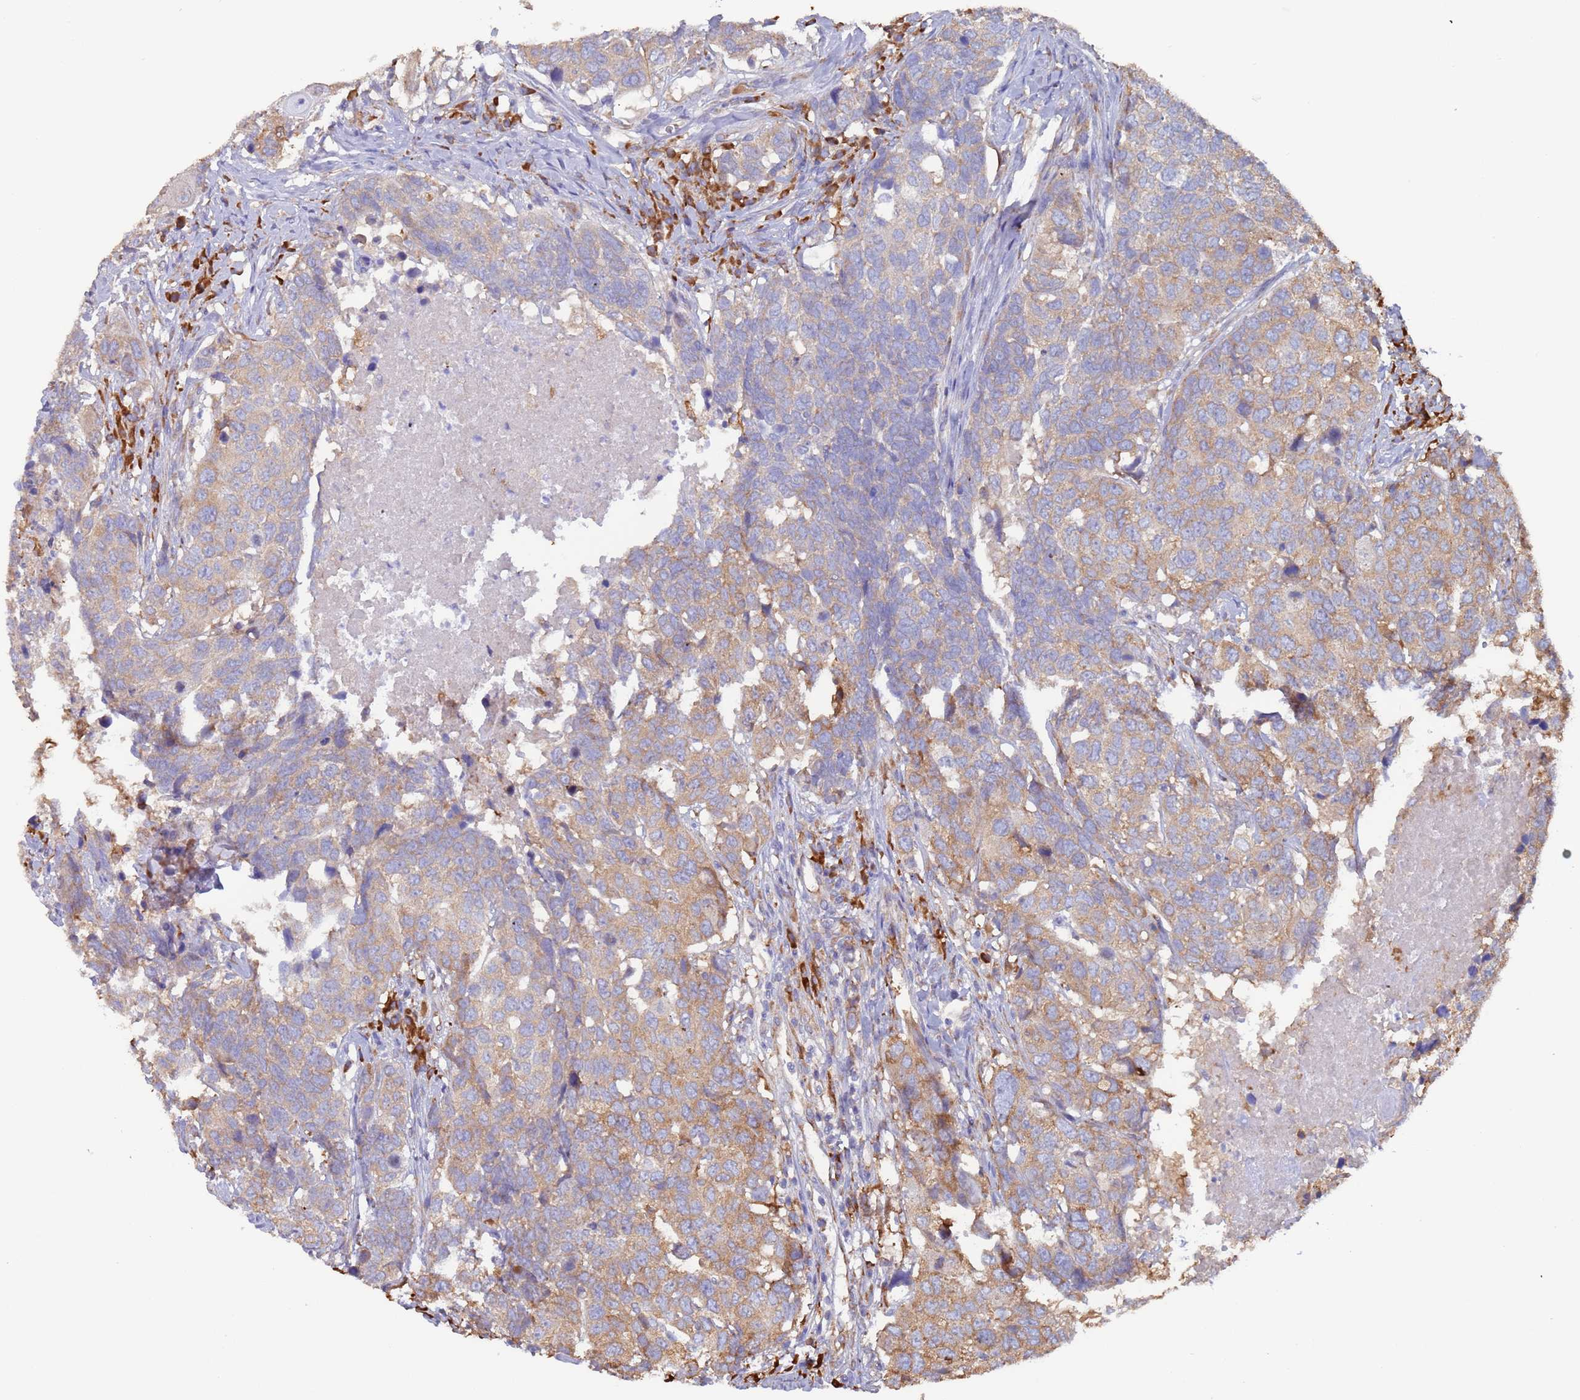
{"staining": {"intensity": "weak", "quantity": "25%-75%", "location": "cytoplasmic/membranous"}, "tissue": "head and neck cancer", "cell_type": "Tumor cells", "image_type": "cancer", "snomed": [{"axis": "morphology", "description": "Squamous cell carcinoma, NOS"}, {"axis": "topography", "description": "Head-Neck"}], "caption": "Immunohistochemical staining of human head and neck cancer (squamous cell carcinoma) displays low levels of weak cytoplasmic/membranous protein expression in about 25%-75% of tumor cells. The protein of interest is stained brown, and the nuclei are stained in blue (DAB (3,3'-diaminobenzidine) IHC with brightfield microscopy, high magnification).", "gene": "ZNF844", "patient": {"sex": "male", "age": 66}}